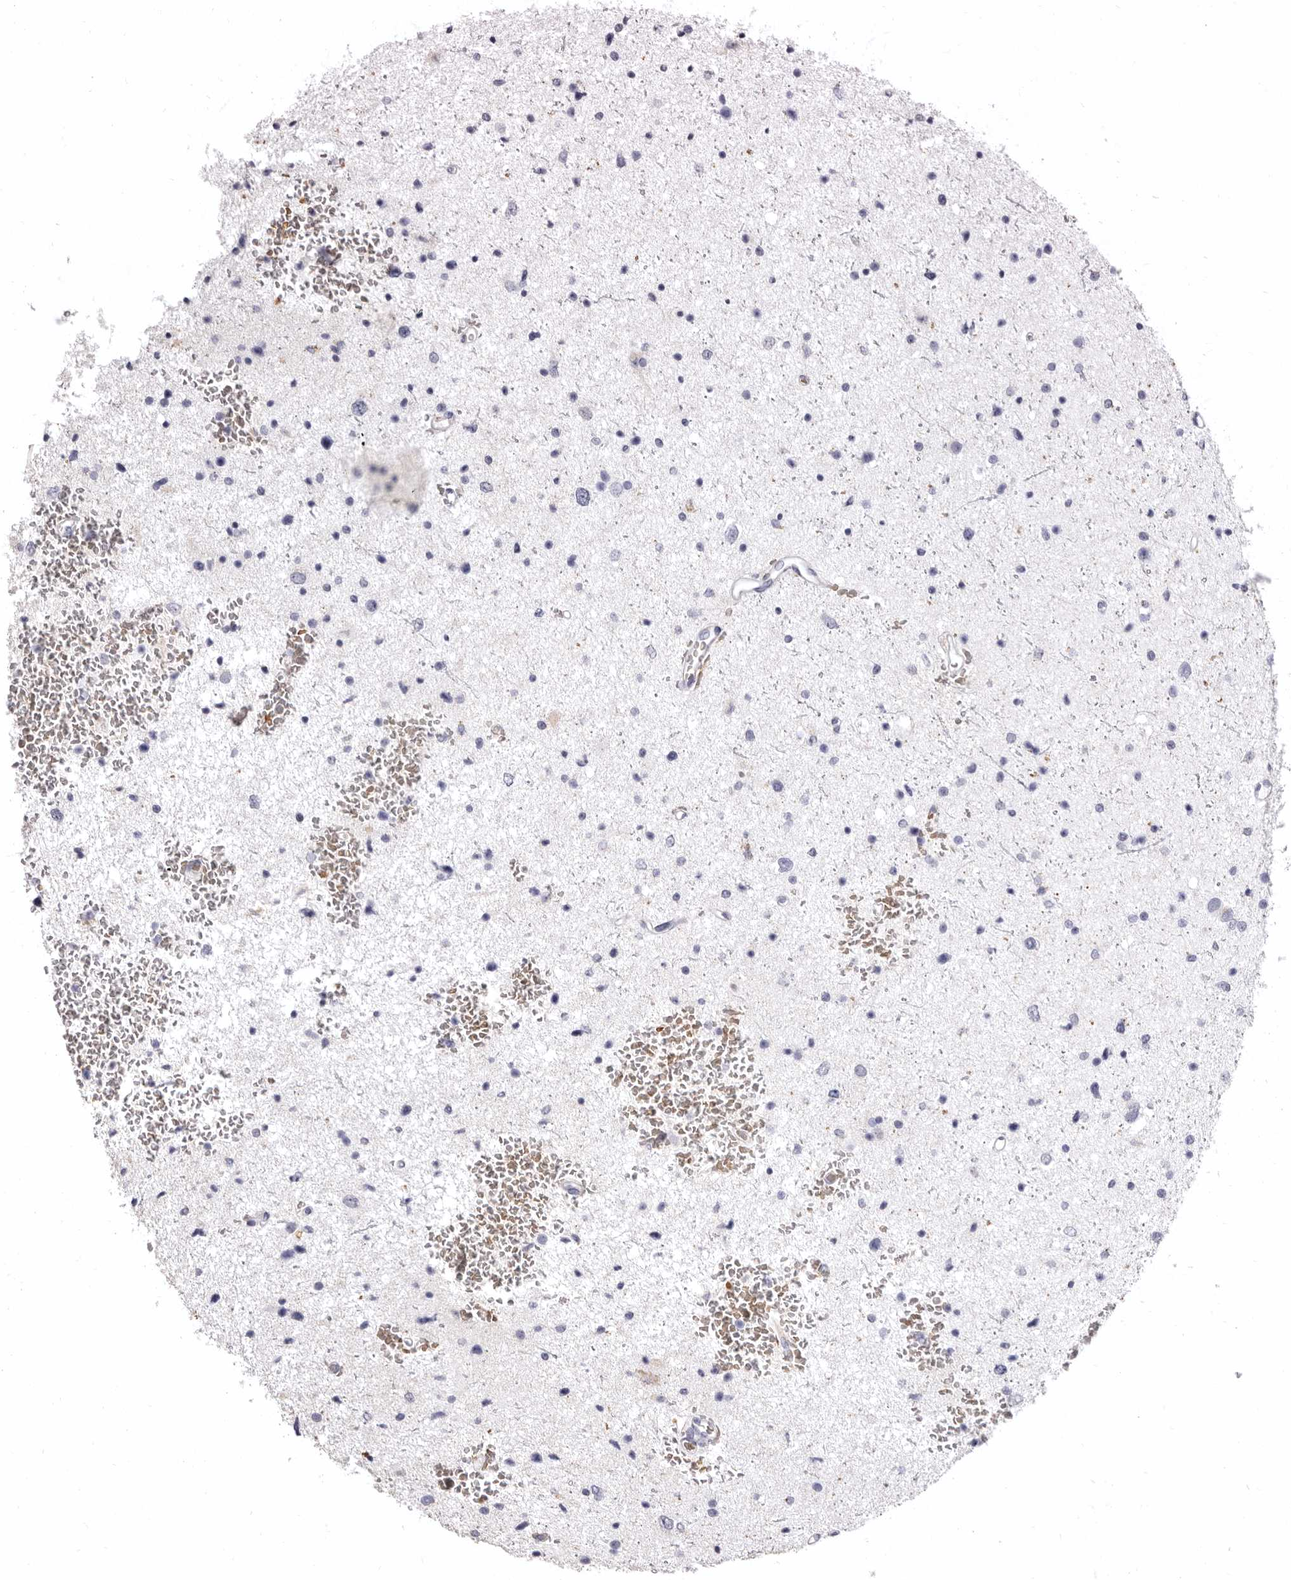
{"staining": {"intensity": "negative", "quantity": "none", "location": "none"}, "tissue": "glioma", "cell_type": "Tumor cells", "image_type": "cancer", "snomed": [{"axis": "morphology", "description": "Glioma, malignant, Low grade"}, {"axis": "topography", "description": "Cerebral cortex"}], "caption": "Immunohistochemistry (IHC) micrograph of human glioma stained for a protein (brown), which demonstrates no positivity in tumor cells. (Brightfield microscopy of DAB IHC at high magnification).", "gene": "AIDA", "patient": {"sex": "female", "age": 39}}